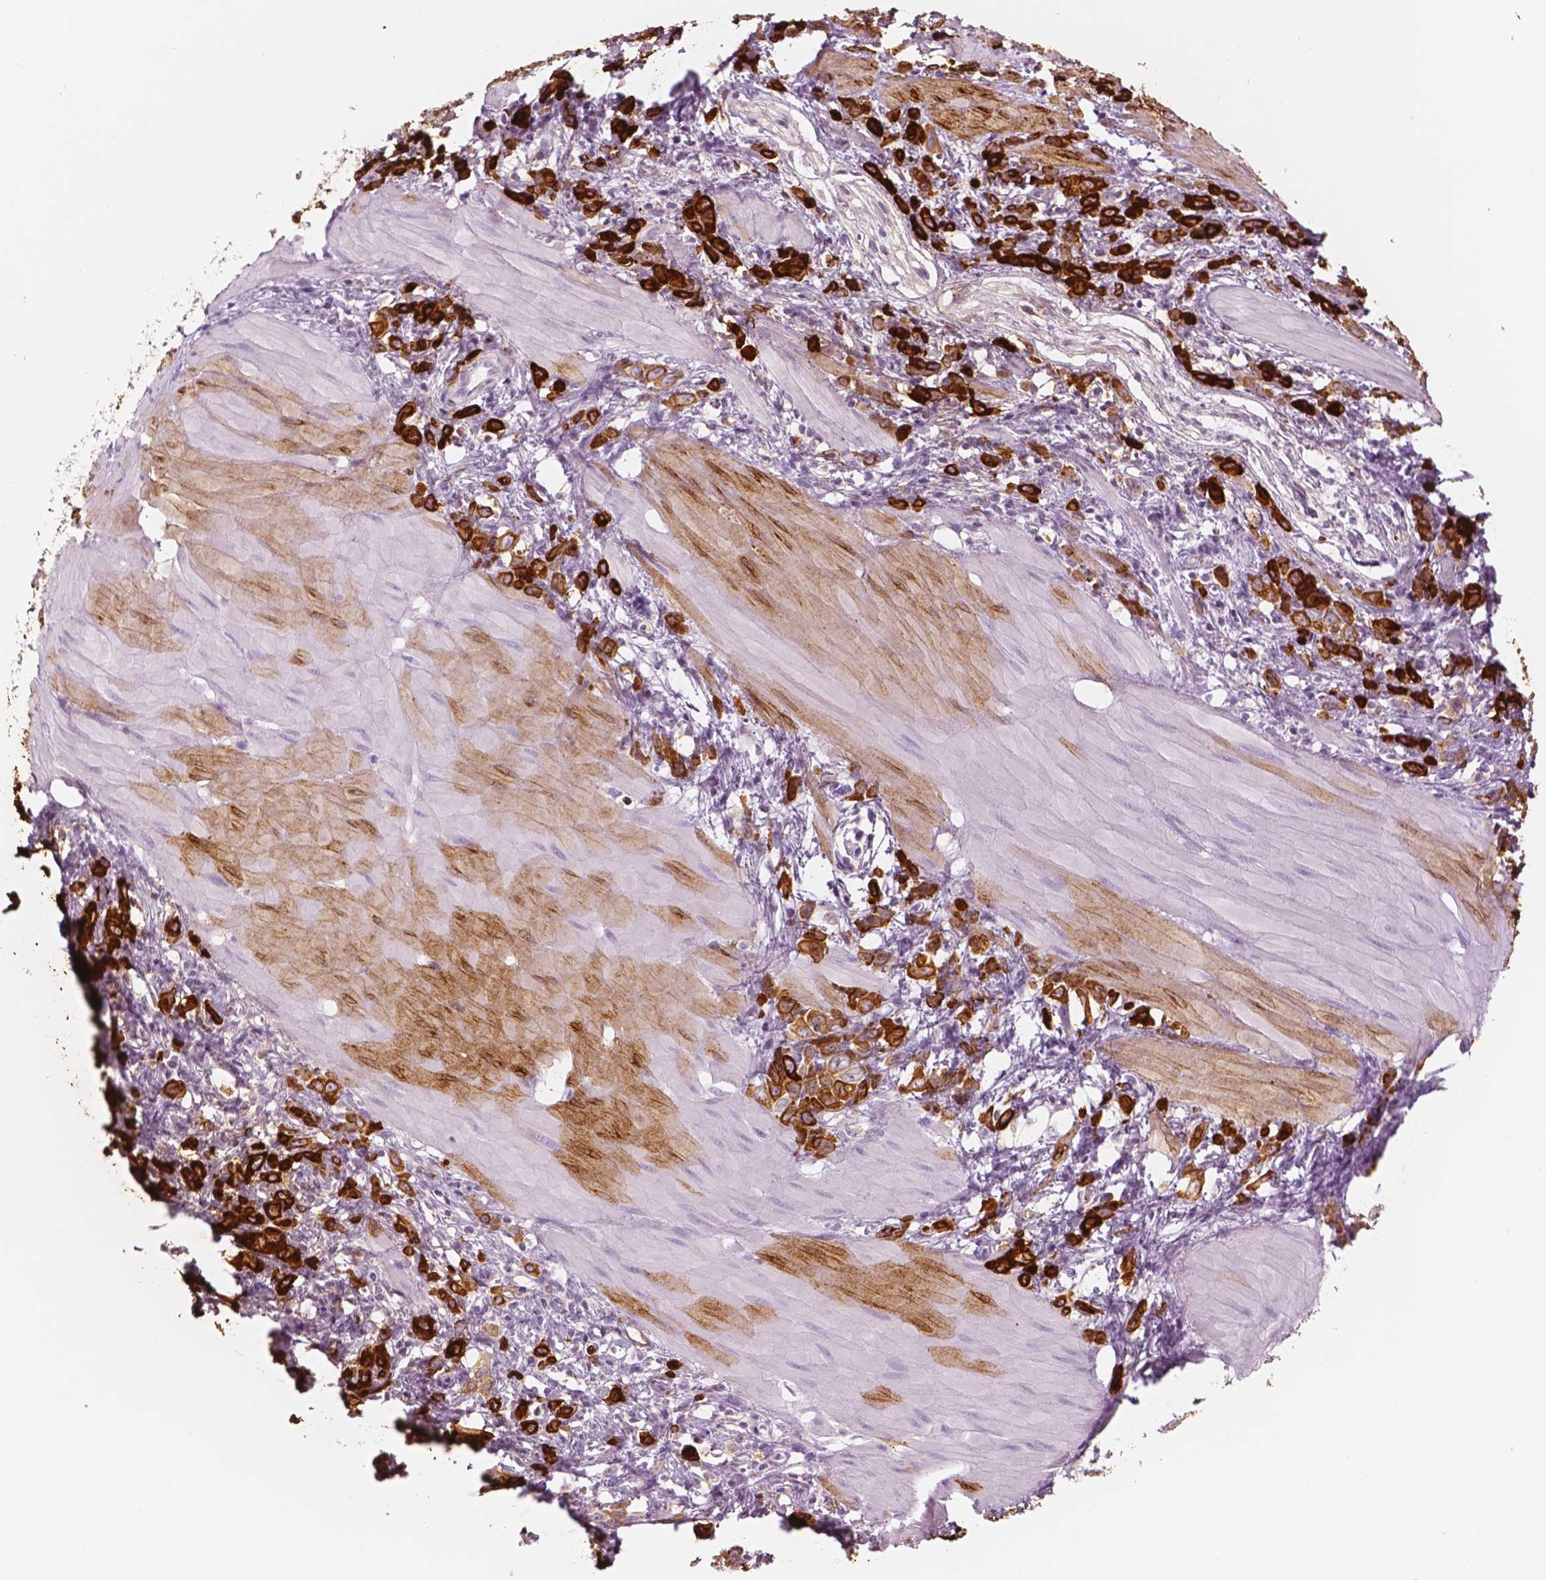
{"staining": {"intensity": "strong", "quantity": ">75%", "location": "cytoplasmic/membranous"}, "tissue": "stomach cancer", "cell_type": "Tumor cells", "image_type": "cancer", "snomed": [{"axis": "morphology", "description": "Adenocarcinoma, NOS"}, {"axis": "topography", "description": "Stomach"}], "caption": "Stomach cancer (adenocarcinoma) was stained to show a protein in brown. There is high levels of strong cytoplasmic/membranous expression in approximately >75% of tumor cells. Using DAB (3,3'-diaminobenzidine) (brown) and hematoxylin (blue) stains, captured at high magnification using brightfield microscopy.", "gene": "CES1", "patient": {"sex": "male", "age": 47}}